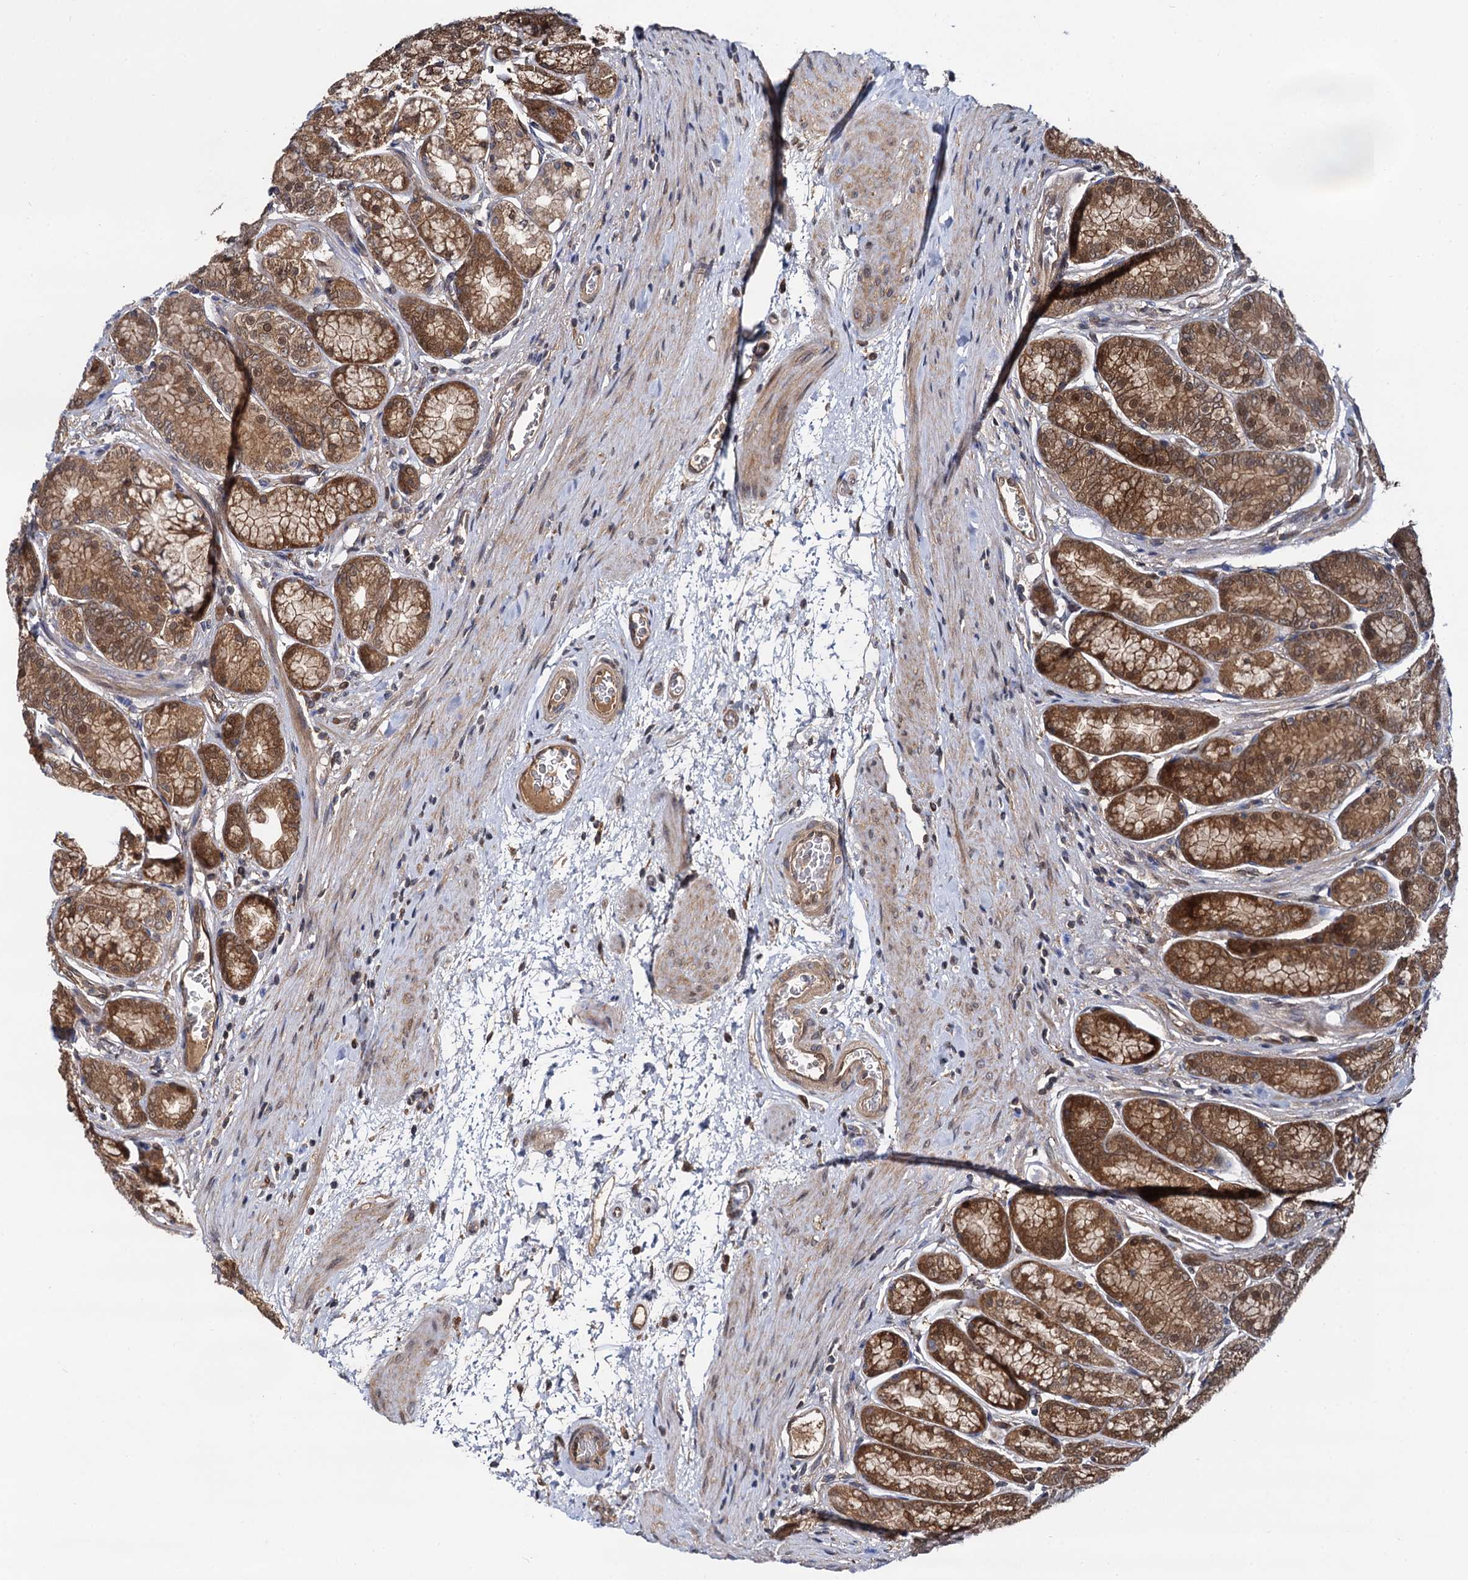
{"staining": {"intensity": "strong", "quantity": ">75%", "location": "cytoplasmic/membranous,nuclear"}, "tissue": "stomach", "cell_type": "Glandular cells", "image_type": "normal", "snomed": [{"axis": "morphology", "description": "Normal tissue, NOS"}, {"axis": "morphology", "description": "Adenocarcinoma, NOS"}, {"axis": "morphology", "description": "Adenocarcinoma, High grade"}, {"axis": "topography", "description": "Stomach, upper"}, {"axis": "topography", "description": "Stomach"}], "caption": "High-magnification brightfield microscopy of benign stomach stained with DAB (brown) and counterstained with hematoxylin (blue). glandular cells exhibit strong cytoplasmic/membranous,nuclear staining is present in about>75% of cells. (Stains: DAB (3,3'-diaminobenzidine) in brown, nuclei in blue, Microscopy: brightfield microscopy at high magnification).", "gene": "SELENOP", "patient": {"sex": "female", "age": 65}}